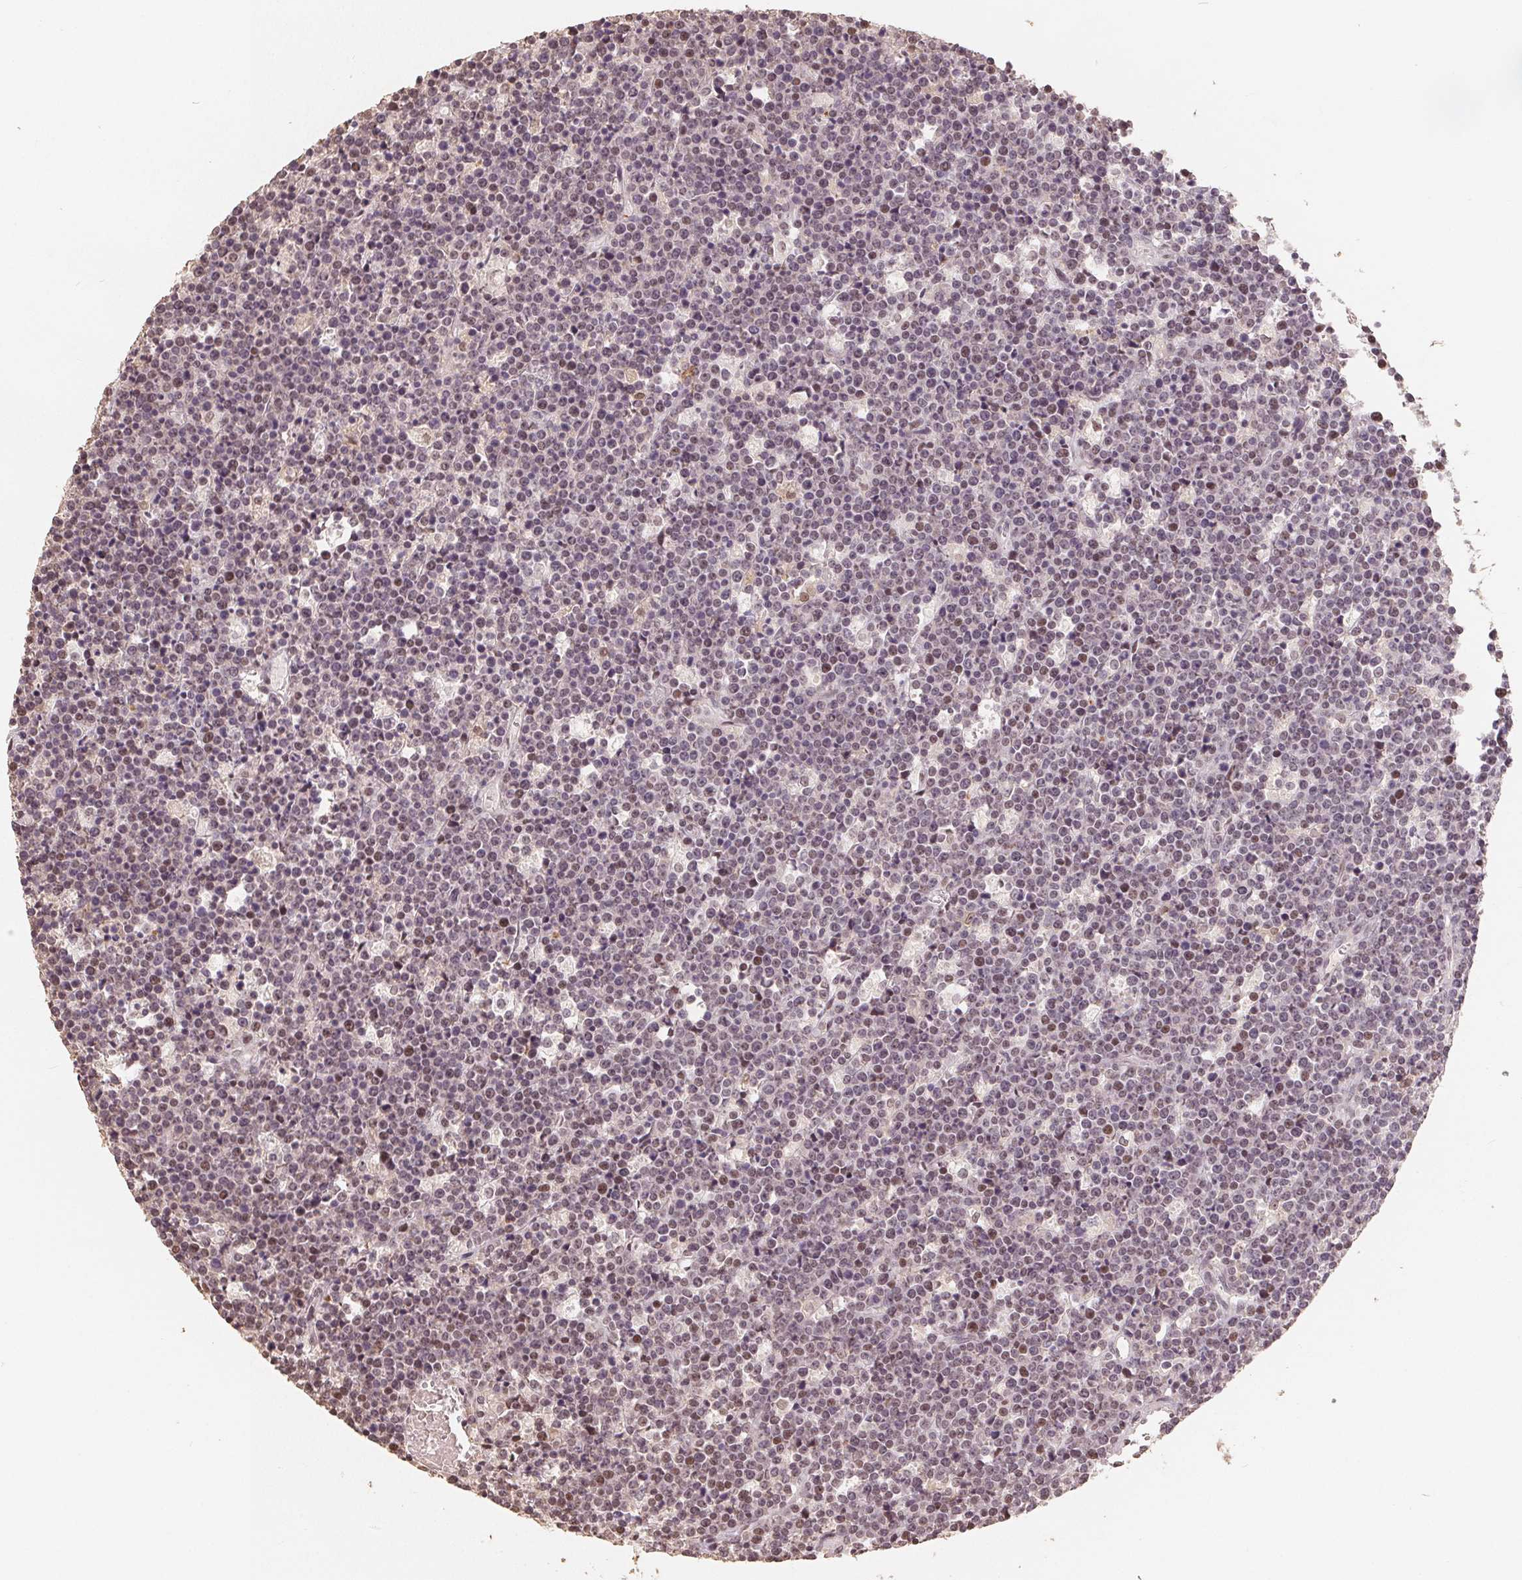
{"staining": {"intensity": "weak", "quantity": "25%-75%", "location": "nuclear"}, "tissue": "lymphoma", "cell_type": "Tumor cells", "image_type": "cancer", "snomed": [{"axis": "morphology", "description": "Malignant lymphoma, non-Hodgkin's type, High grade"}, {"axis": "topography", "description": "Ovary"}], "caption": "An image of lymphoma stained for a protein reveals weak nuclear brown staining in tumor cells. (DAB IHC, brown staining for protein, blue staining for nuclei).", "gene": "CCDC138", "patient": {"sex": "female", "age": 56}}